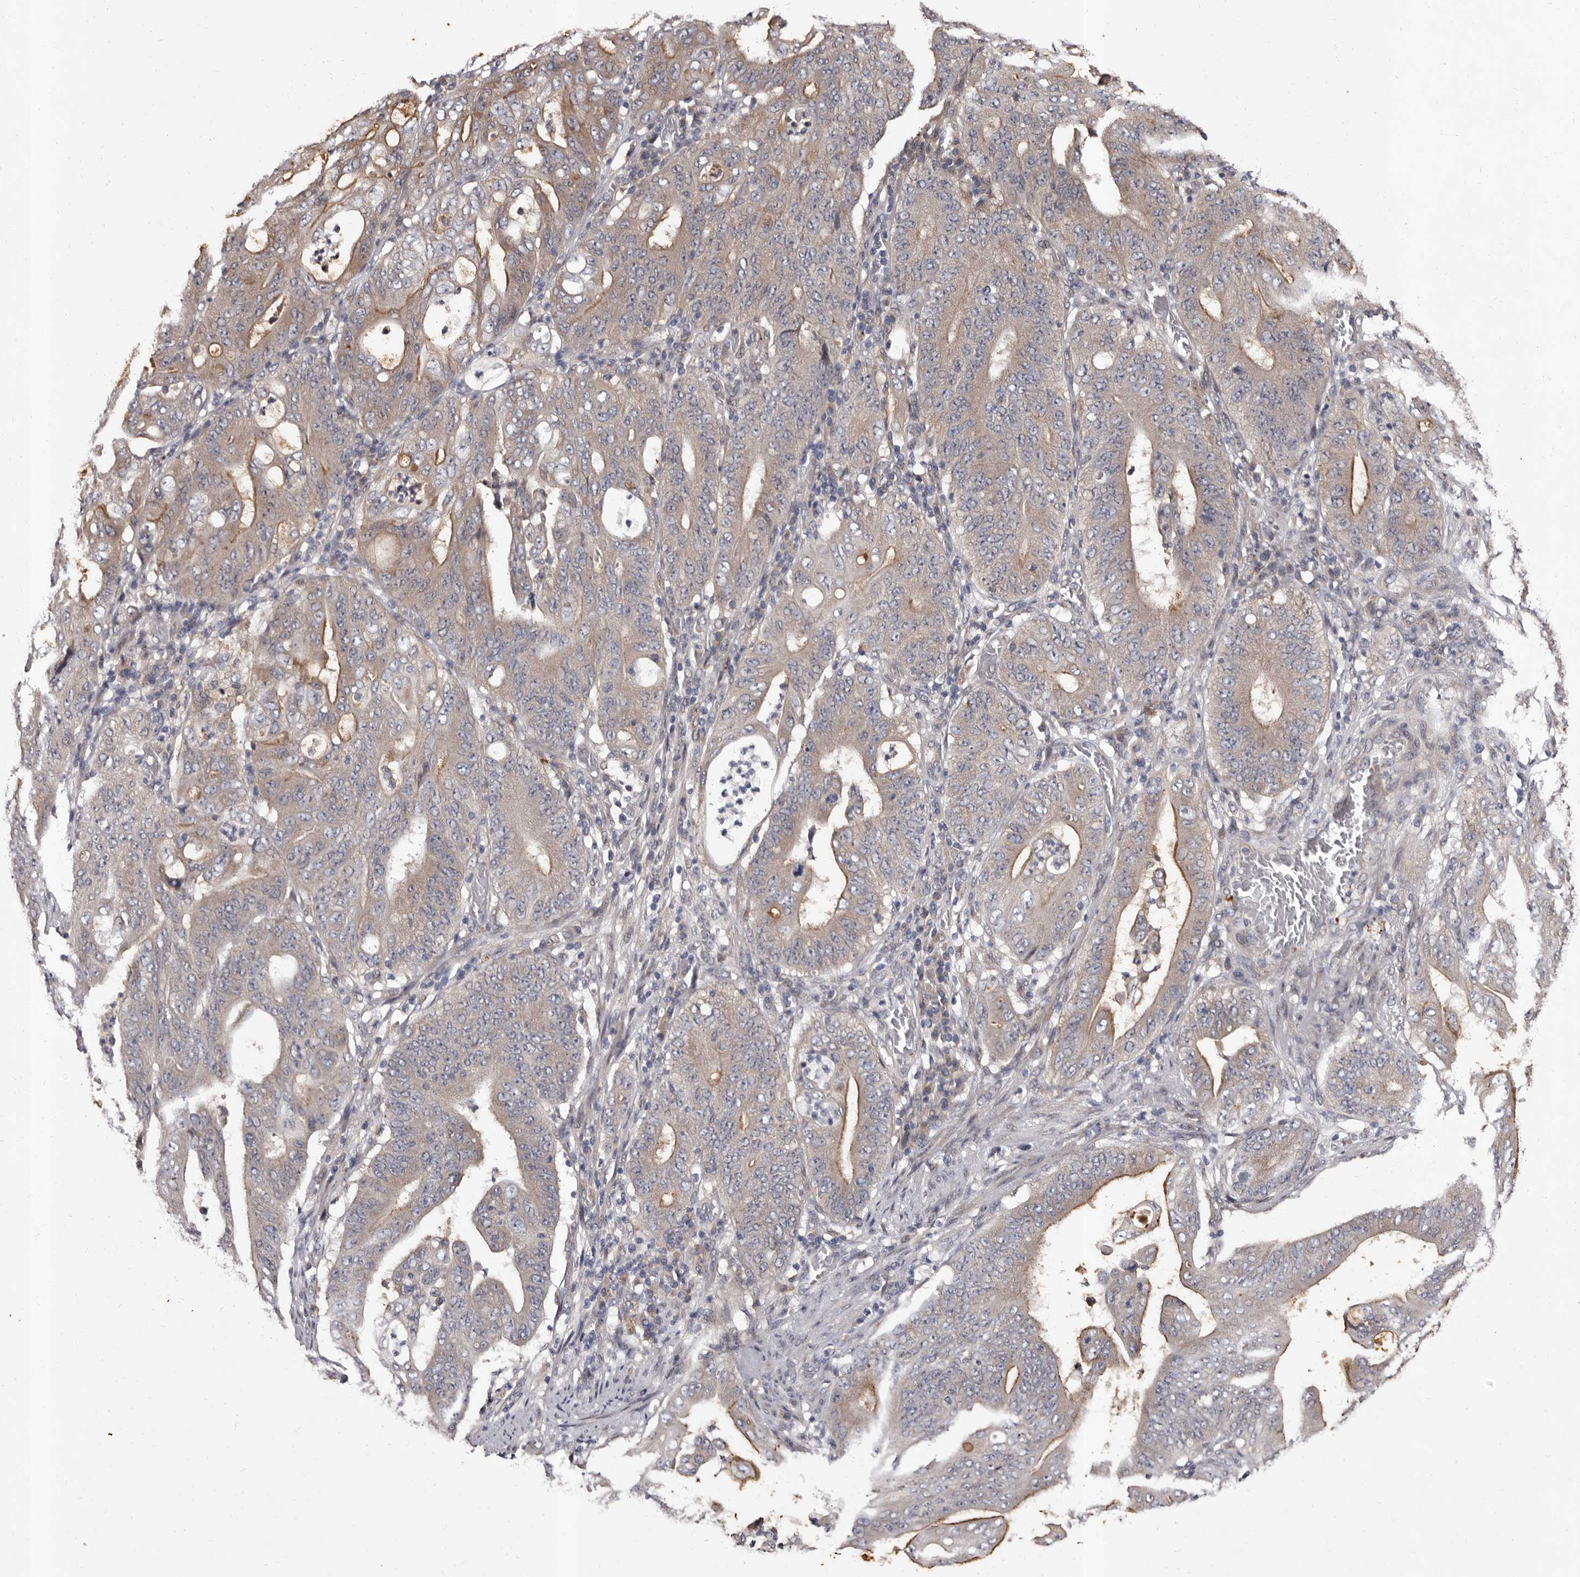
{"staining": {"intensity": "moderate", "quantity": "25%-75%", "location": "cytoplasmic/membranous"}, "tissue": "stomach cancer", "cell_type": "Tumor cells", "image_type": "cancer", "snomed": [{"axis": "morphology", "description": "Adenocarcinoma, NOS"}, {"axis": "topography", "description": "Stomach"}], "caption": "IHC photomicrograph of neoplastic tissue: human stomach adenocarcinoma stained using immunohistochemistry exhibits medium levels of moderate protein expression localized specifically in the cytoplasmic/membranous of tumor cells, appearing as a cytoplasmic/membranous brown color.", "gene": "FAM91A1", "patient": {"sex": "female", "age": 73}}